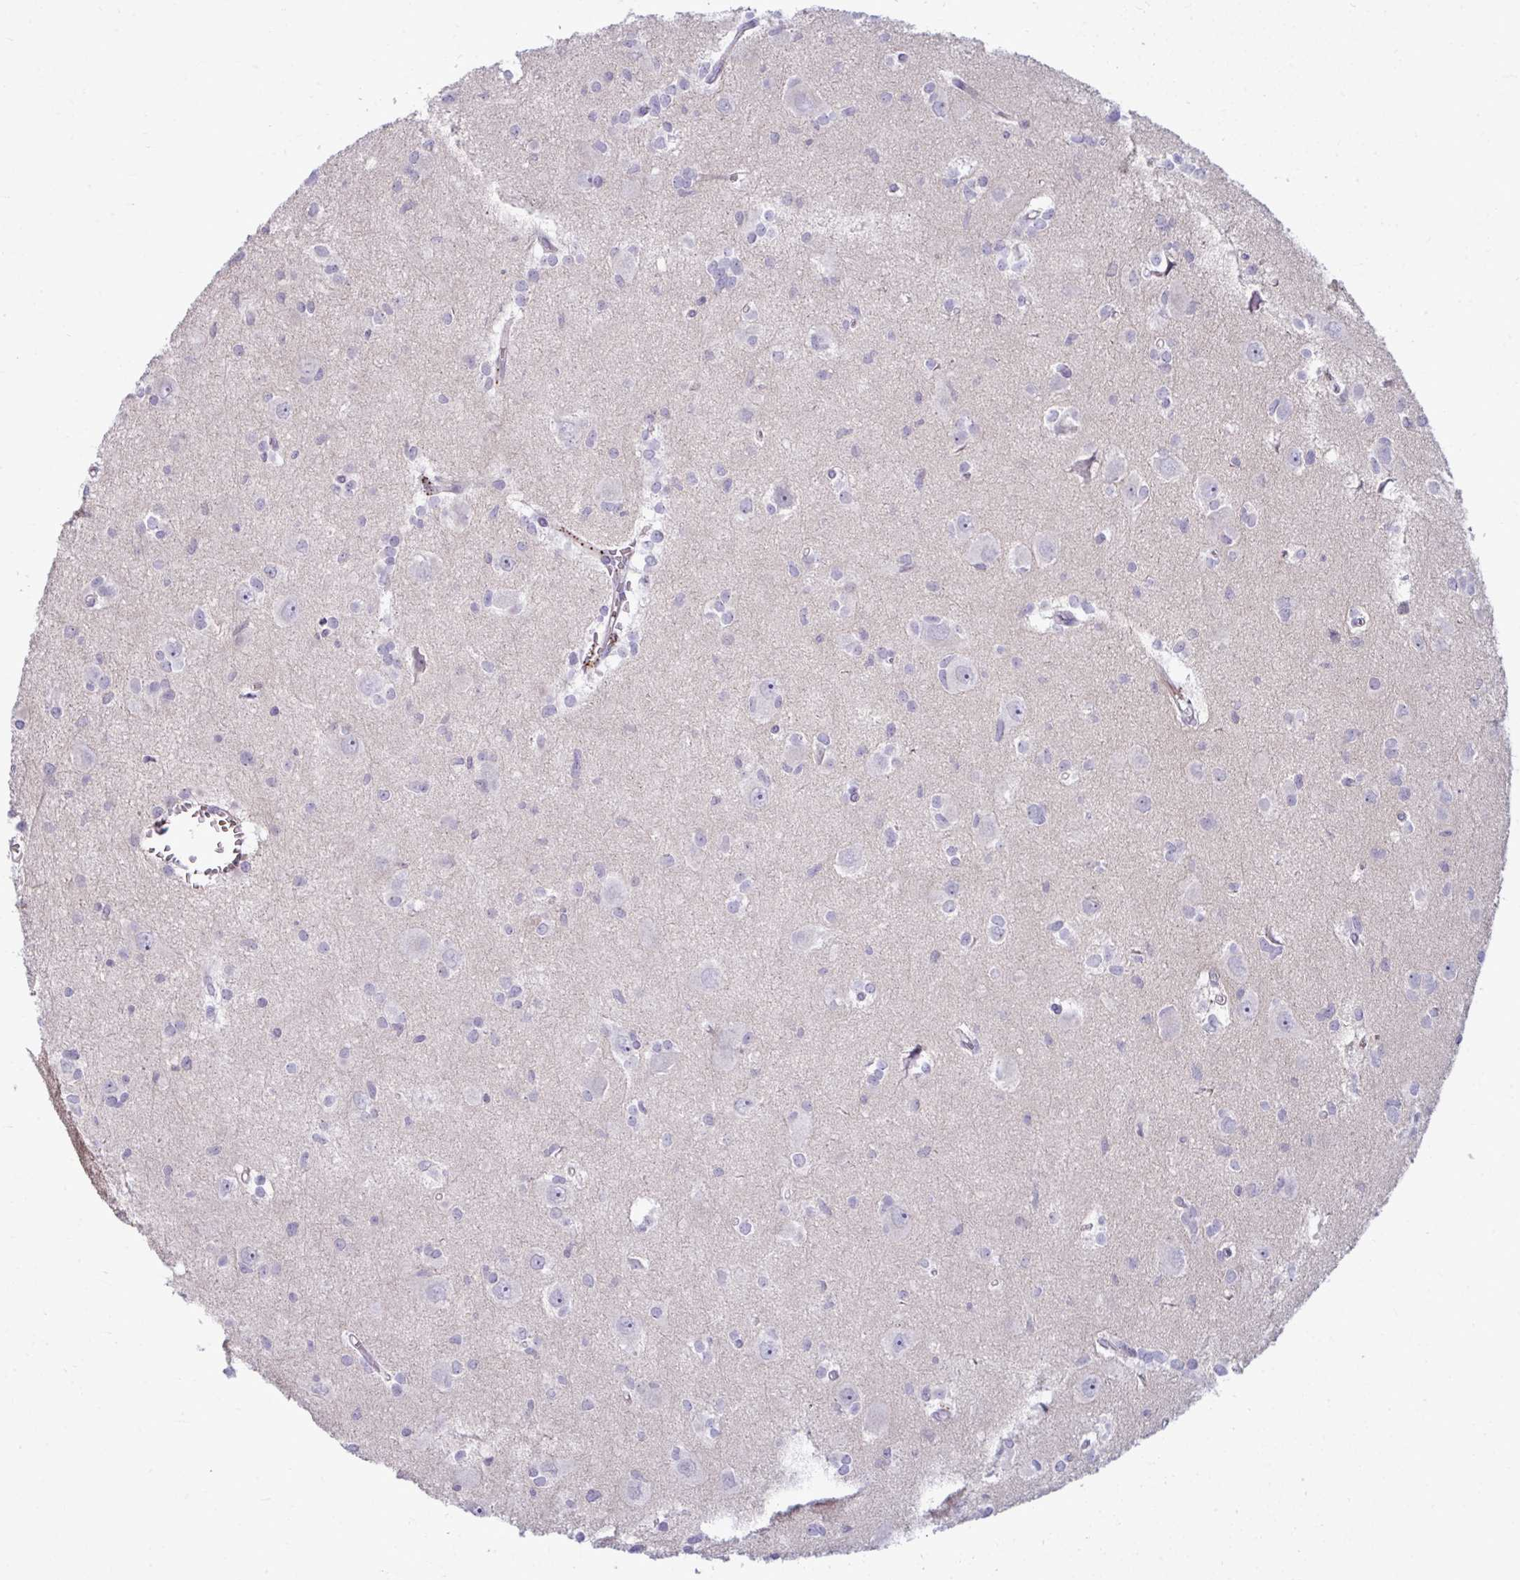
{"staining": {"intensity": "negative", "quantity": "none", "location": "none"}, "tissue": "glioma", "cell_type": "Tumor cells", "image_type": "cancer", "snomed": [{"axis": "morphology", "description": "Glioma, malignant, High grade"}, {"axis": "topography", "description": "Brain"}], "caption": "A high-resolution image shows IHC staining of glioma, which exhibits no significant expression in tumor cells.", "gene": "SLC14A1", "patient": {"sex": "male", "age": 23}}